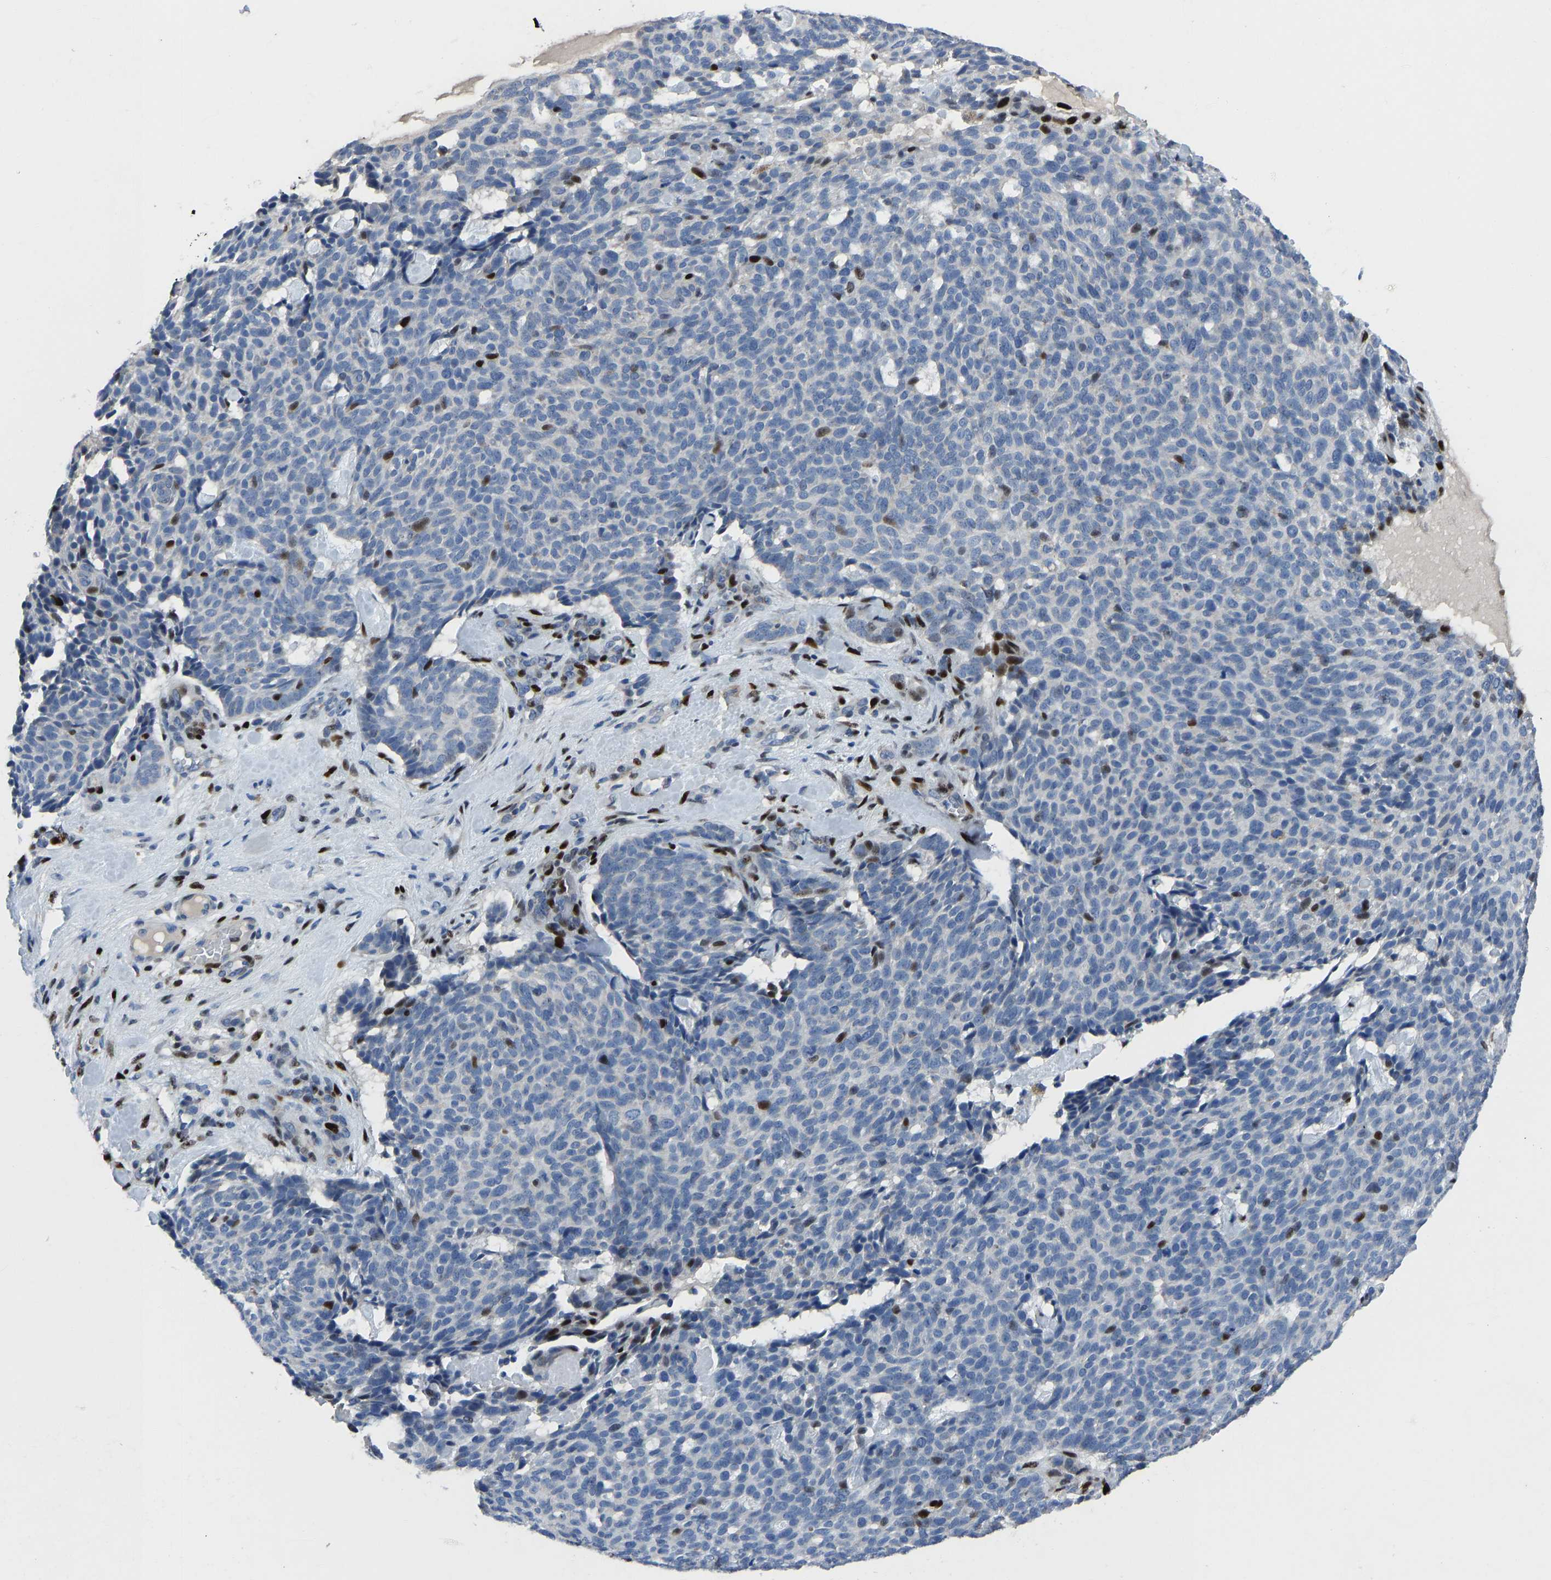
{"staining": {"intensity": "moderate", "quantity": "<25%", "location": "nuclear"}, "tissue": "skin cancer", "cell_type": "Tumor cells", "image_type": "cancer", "snomed": [{"axis": "morphology", "description": "Basal cell carcinoma"}, {"axis": "topography", "description": "Skin"}], "caption": "Basal cell carcinoma (skin) tissue exhibits moderate nuclear staining in about <25% of tumor cells, visualized by immunohistochemistry.", "gene": "EGR1", "patient": {"sex": "male", "age": 61}}